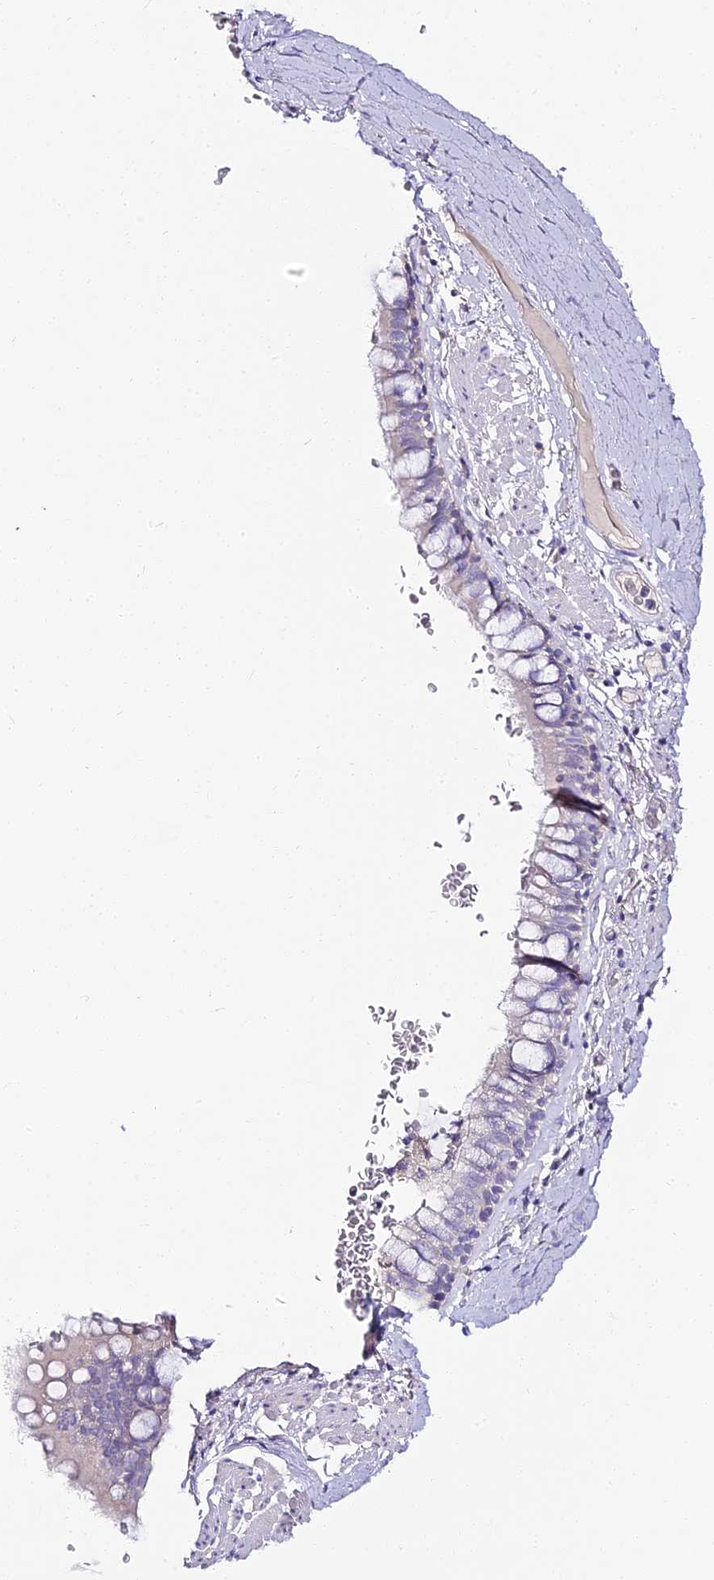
{"staining": {"intensity": "negative", "quantity": "none", "location": "none"}, "tissue": "bronchus", "cell_type": "Respiratory epithelial cells", "image_type": "normal", "snomed": [{"axis": "morphology", "description": "Normal tissue, NOS"}, {"axis": "topography", "description": "Cartilage tissue"}, {"axis": "topography", "description": "Bronchus"}], "caption": "Micrograph shows no protein positivity in respiratory epithelial cells of normal bronchus.", "gene": "ALPG", "patient": {"sex": "female", "age": 36}}